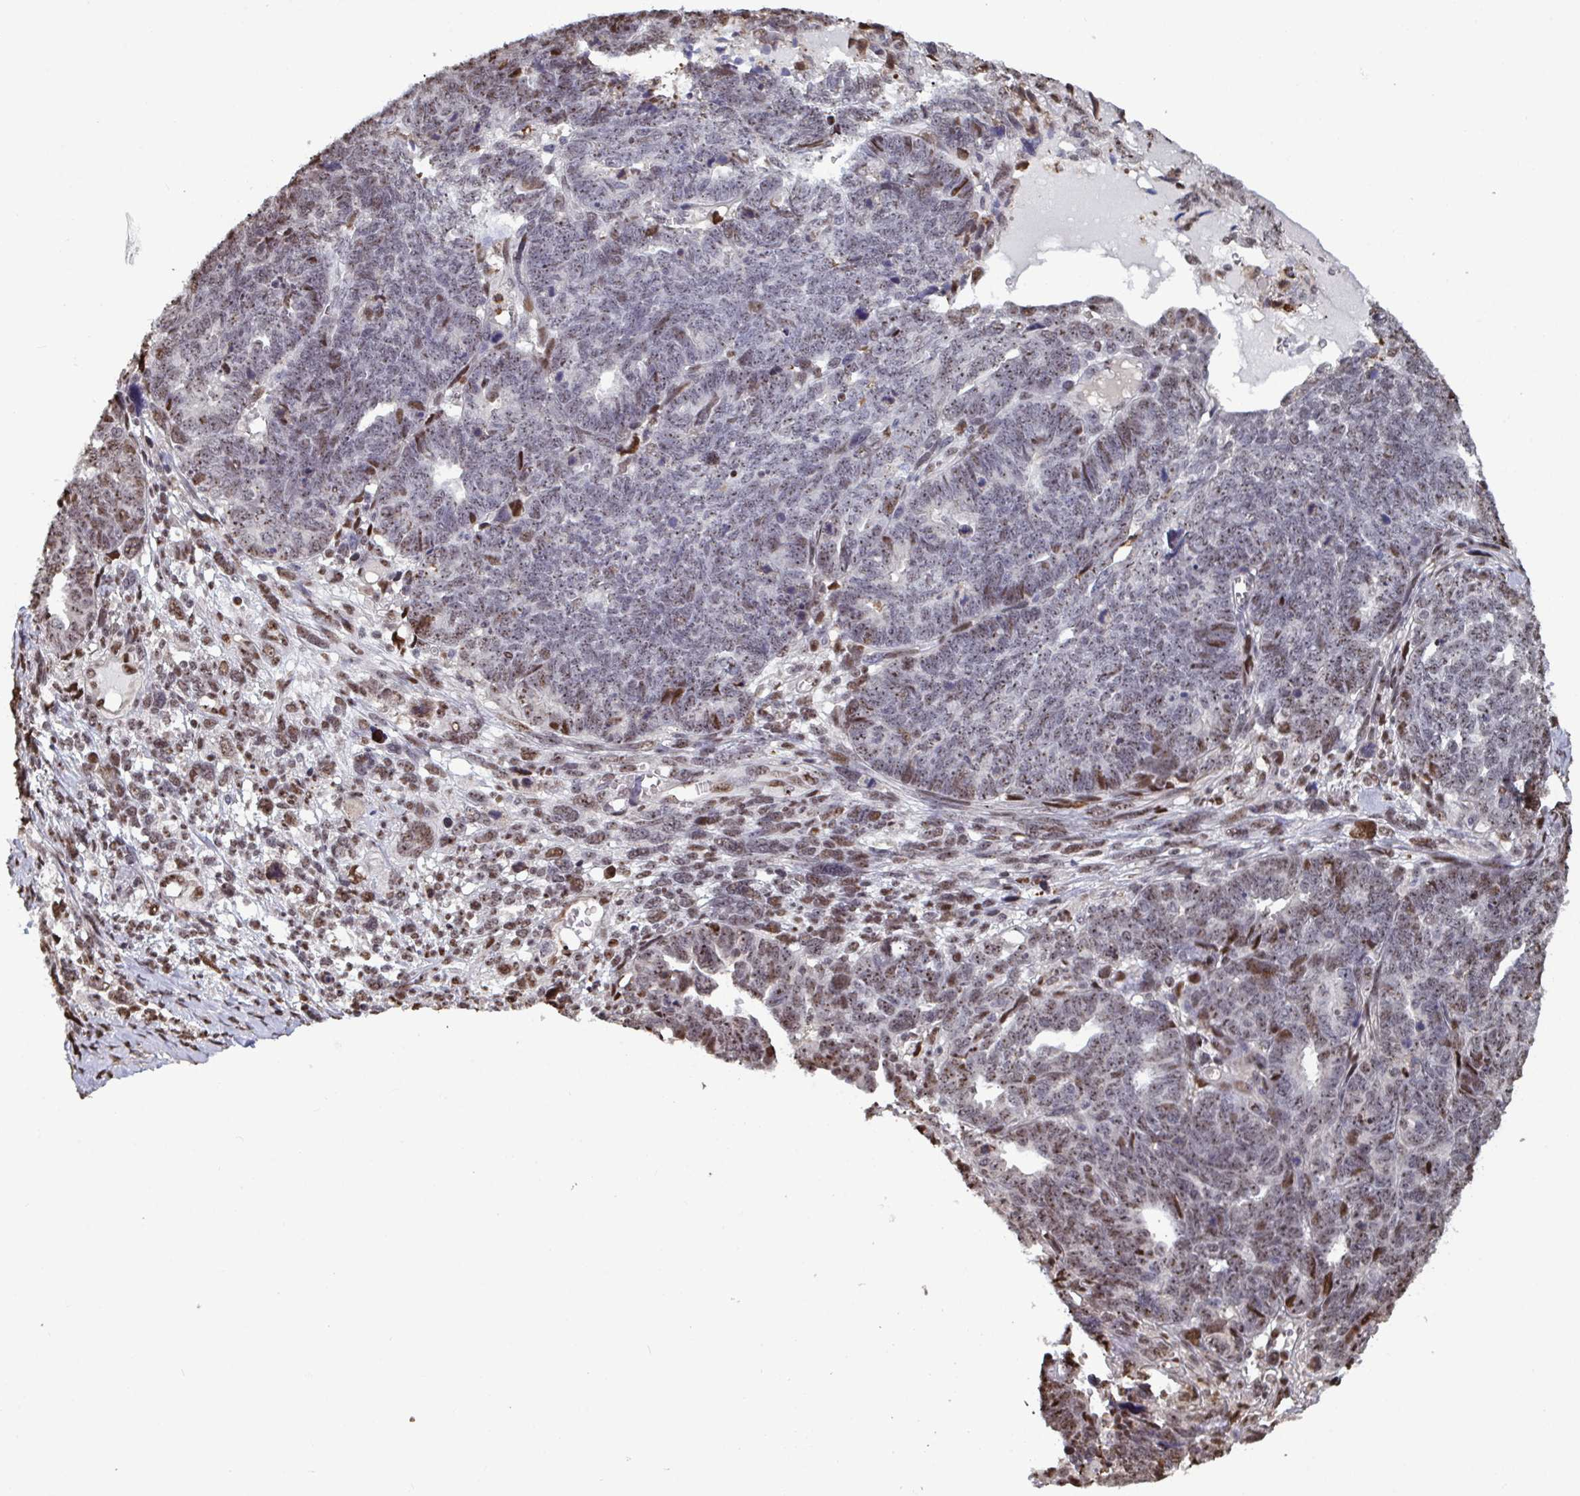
{"staining": {"intensity": "moderate", "quantity": "<25%", "location": "cytoplasmic/membranous,nuclear"}, "tissue": "ovarian cancer", "cell_type": "Tumor cells", "image_type": "cancer", "snomed": [{"axis": "morphology", "description": "Cystadenocarcinoma, serous, NOS"}, {"axis": "topography", "description": "Ovary"}], "caption": "Protein analysis of ovarian cancer tissue exhibits moderate cytoplasmic/membranous and nuclear positivity in approximately <25% of tumor cells. (DAB (3,3'-diaminobenzidine) IHC with brightfield microscopy, high magnification).", "gene": "PELI2", "patient": {"sex": "female", "age": 79}}